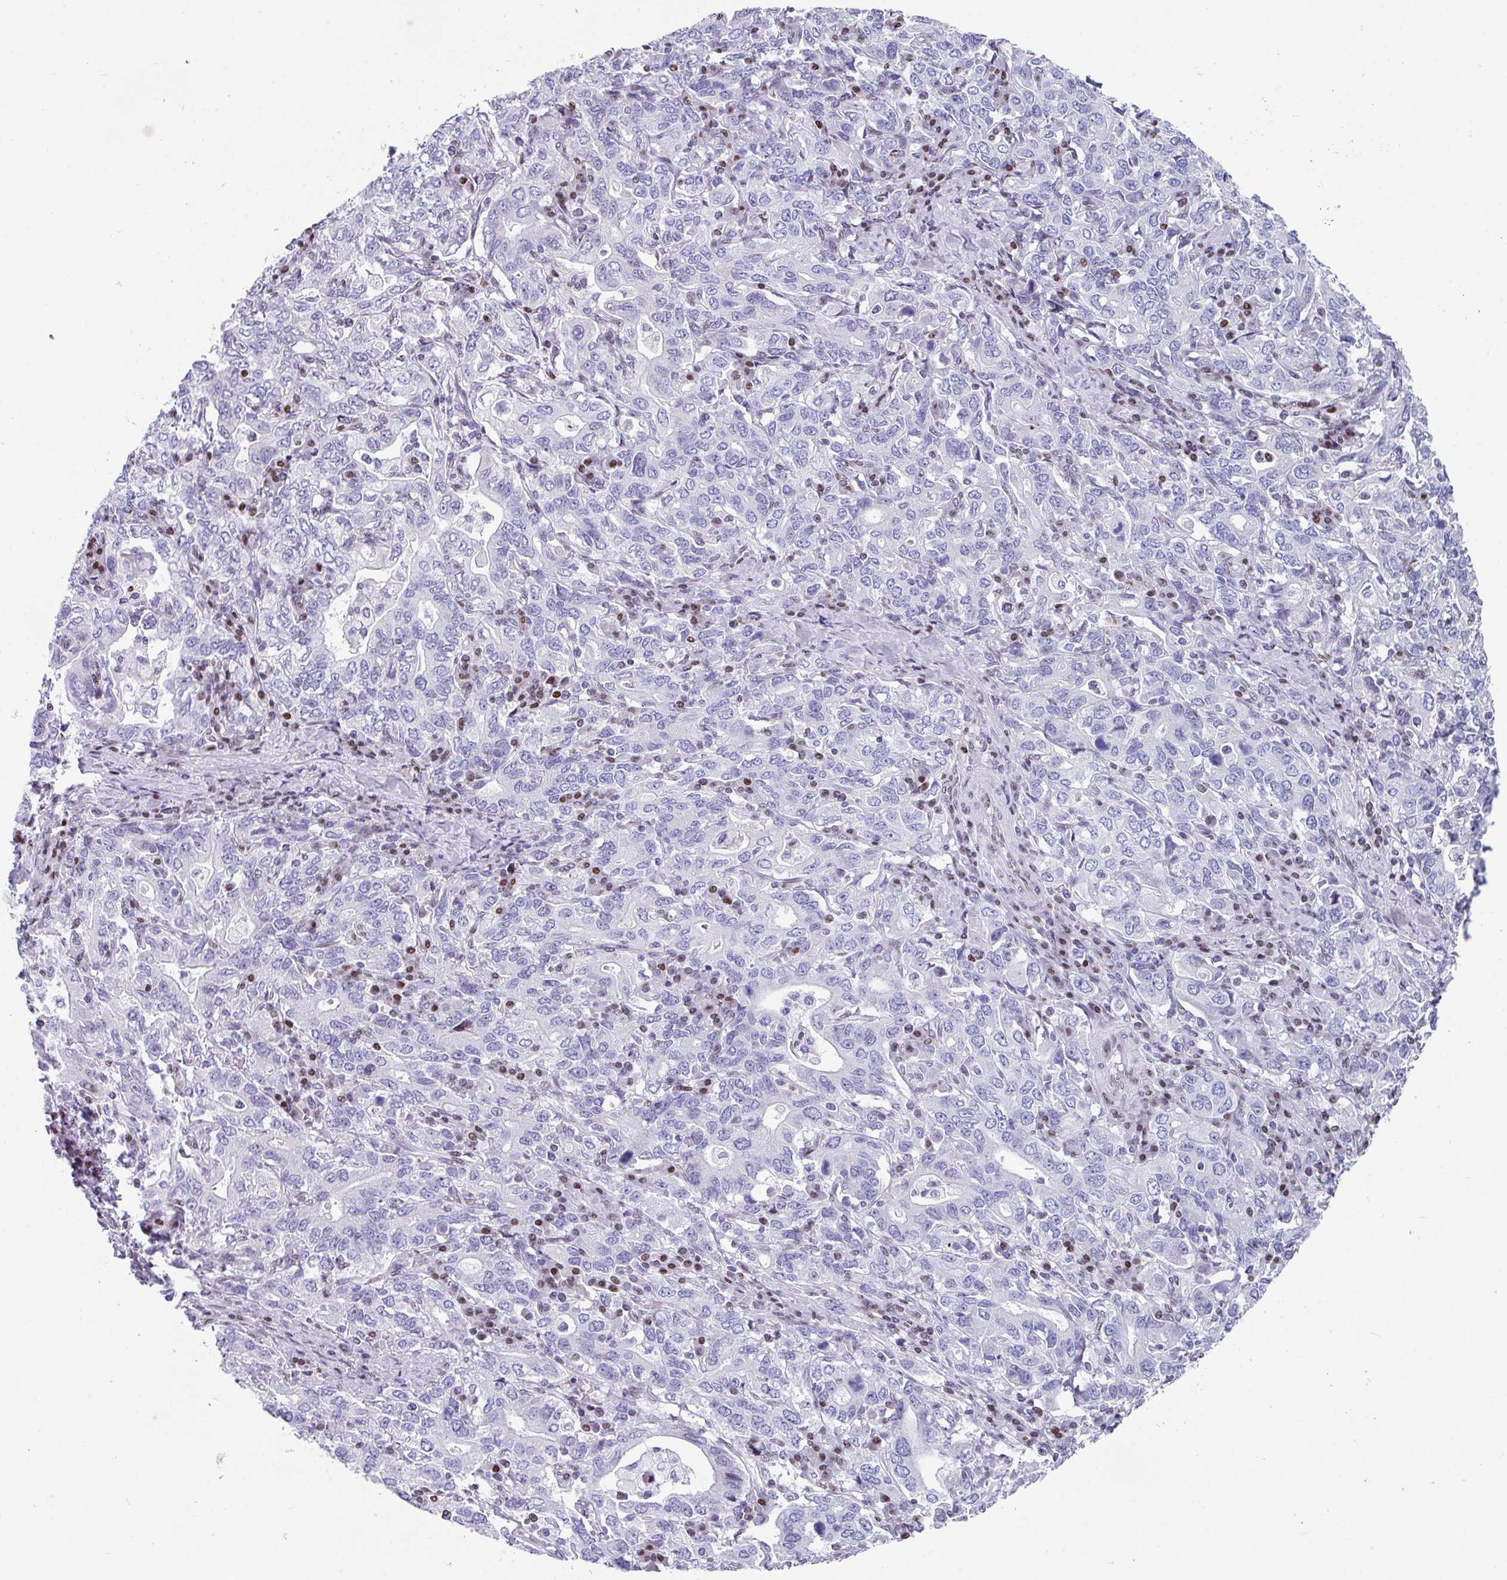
{"staining": {"intensity": "negative", "quantity": "none", "location": "none"}, "tissue": "stomach cancer", "cell_type": "Tumor cells", "image_type": "cancer", "snomed": [{"axis": "morphology", "description": "Adenocarcinoma, NOS"}, {"axis": "topography", "description": "Stomach, upper"}, {"axis": "topography", "description": "Stomach"}], "caption": "Histopathology image shows no significant protein staining in tumor cells of stomach adenocarcinoma.", "gene": "TCF3", "patient": {"sex": "male", "age": 62}}